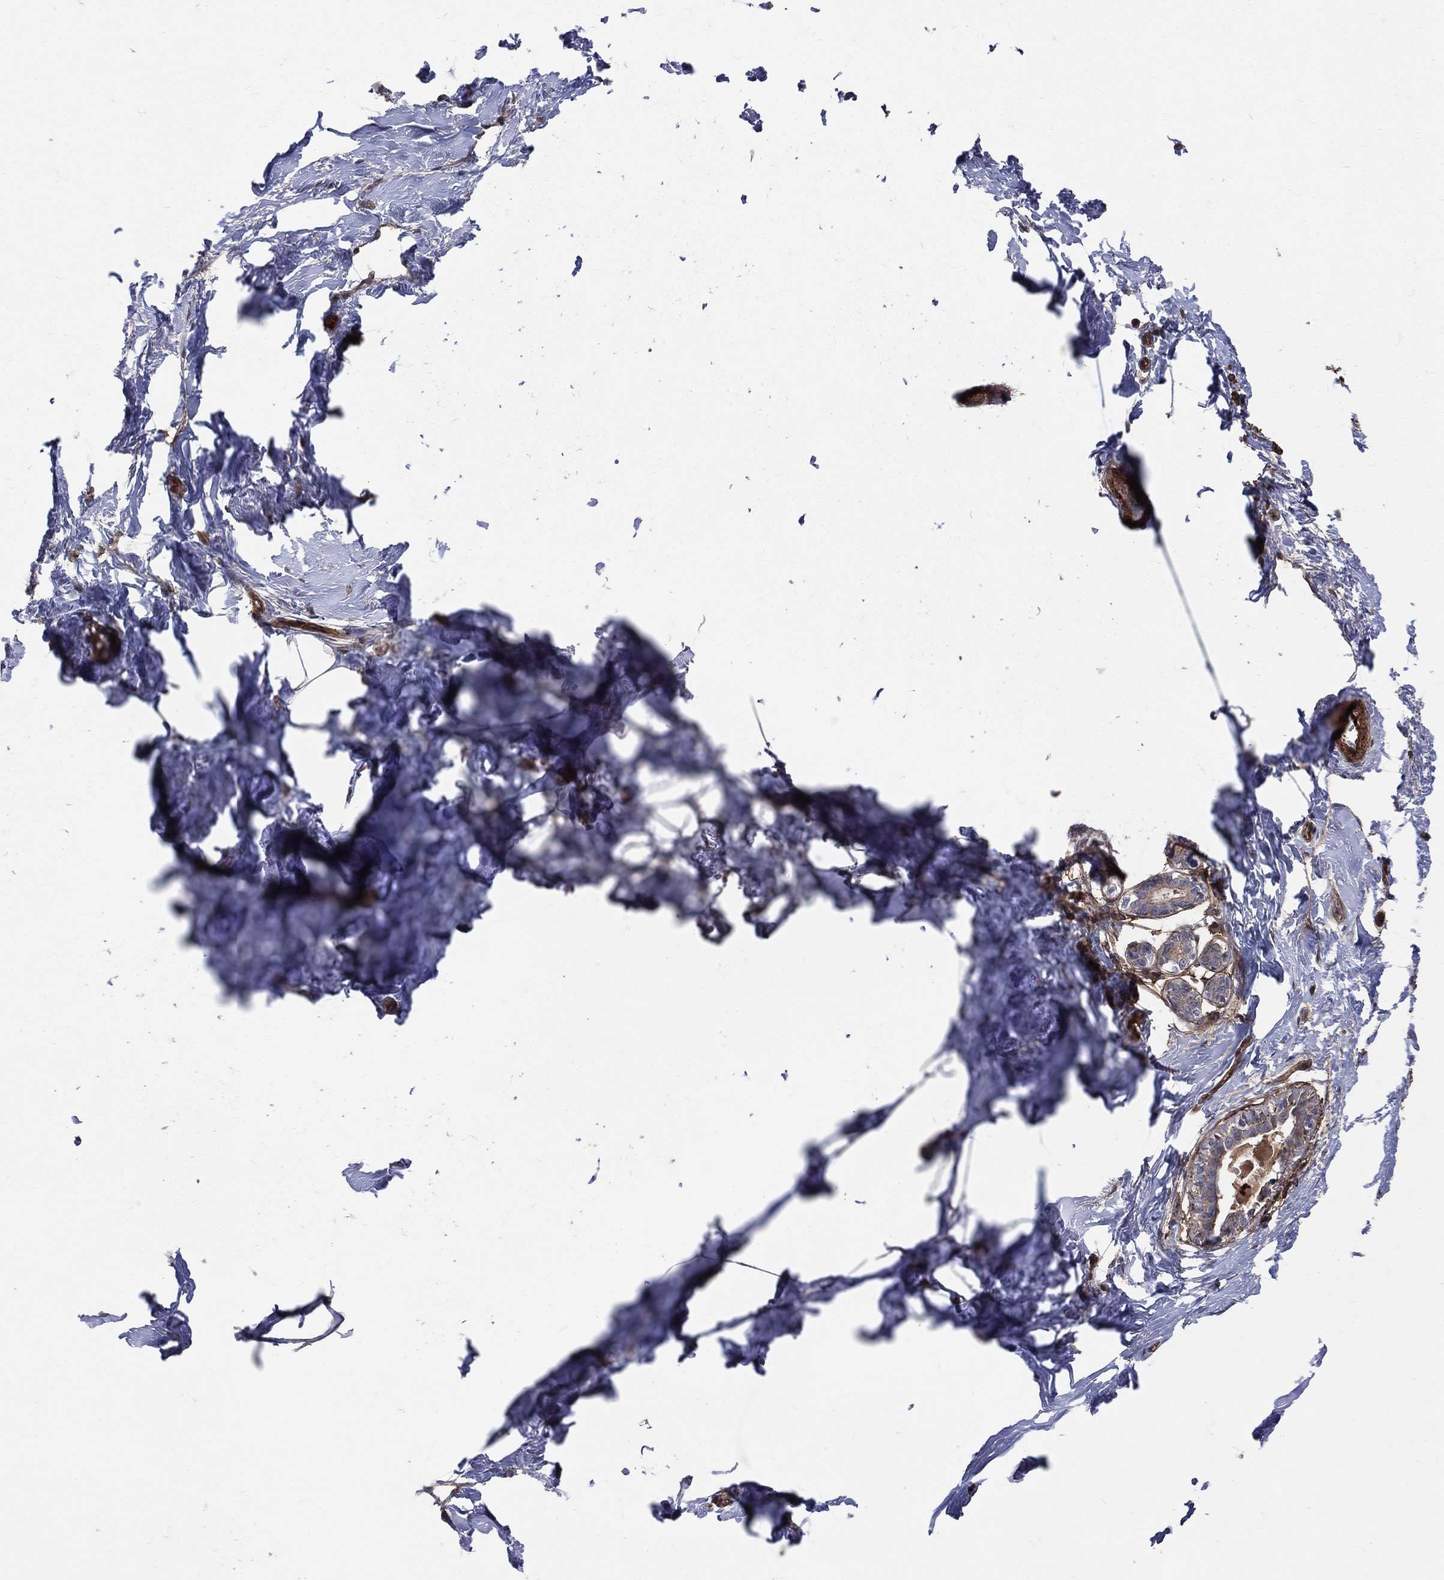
{"staining": {"intensity": "moderate", "quantity": "25%-75%", "location": "cytoplasmic/membranous"}, "tissue": "breast", "cell_type": "Glandular cells", "image_type": "normal", "snomed": [{"axis": "morphology", "description": "Normal tissue, NOS"}, {"axis": "morphology", "description": "Lobular carcinoma, in situ"}, {"axis": "topography", "description": "Breast"}], "caption": "Brown immunohistochemical staining in normal breast displays moderate cytoplasmic/membranous positivity in about 25%-75% of glandular cells.", "gene": "ENTPD1", "patient": {"sex": "female", "age": 35}}